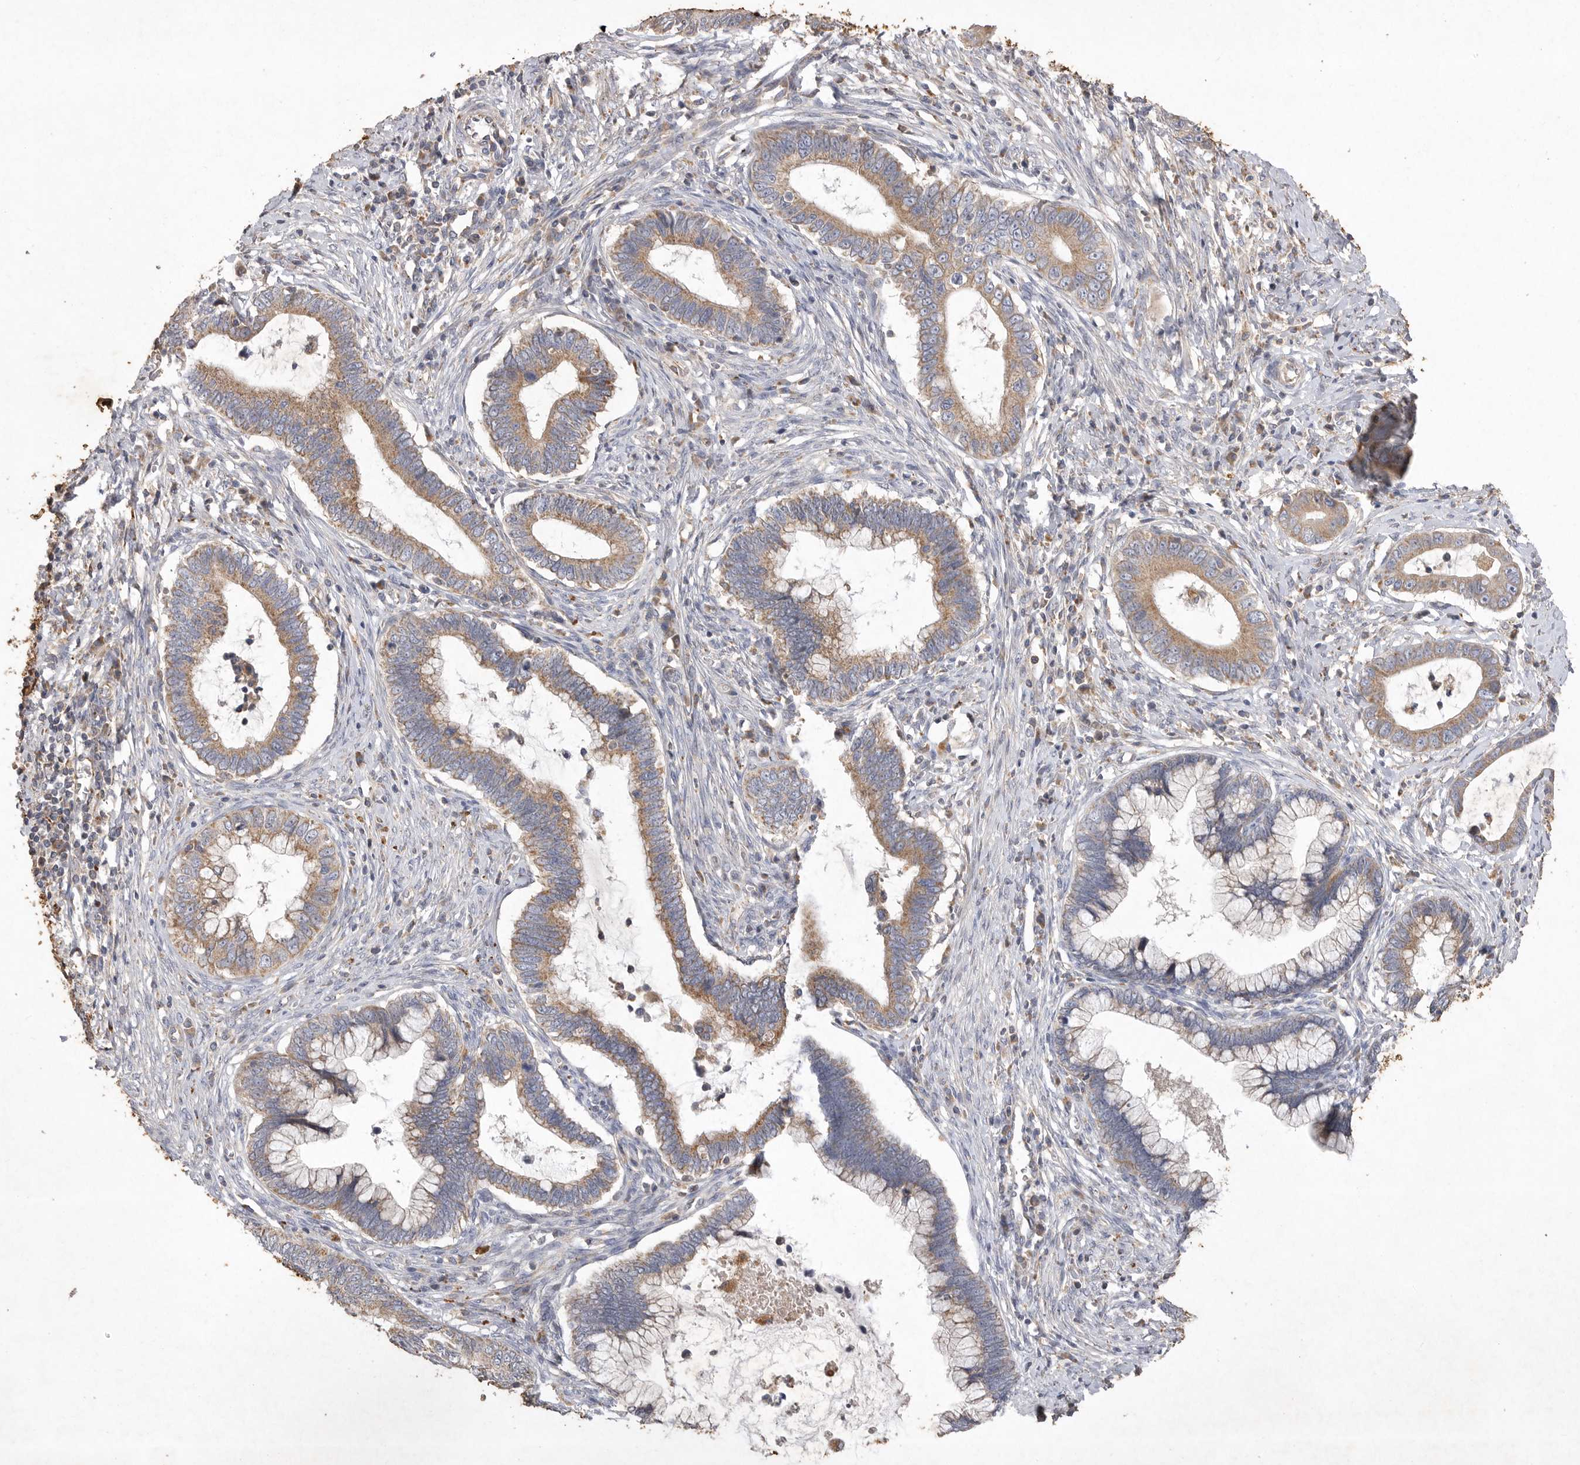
{"staining": {"intensity": "moderate", "quantity": ">75%", "location": "cytoplasmic/membranous"}, "tissue": "cervical cancer", "cell_type": "Tumor cells", "image_type": "cancer", "snomed": [{"axis": "morphology", "description": "Adenocarcinoma, NOS"}, {"axis": "topography", "description": "Cervix"}], "caption": "Approximately >75% of tumor cells in human cervical cancer (adenocarcinoma) demonstrate moderate cytoplasmic/membranous protein staining as visualized by brown immunohistochemical staining.", "gene": "MRPL41", "patient": {"sex": "female", "age": 44}}